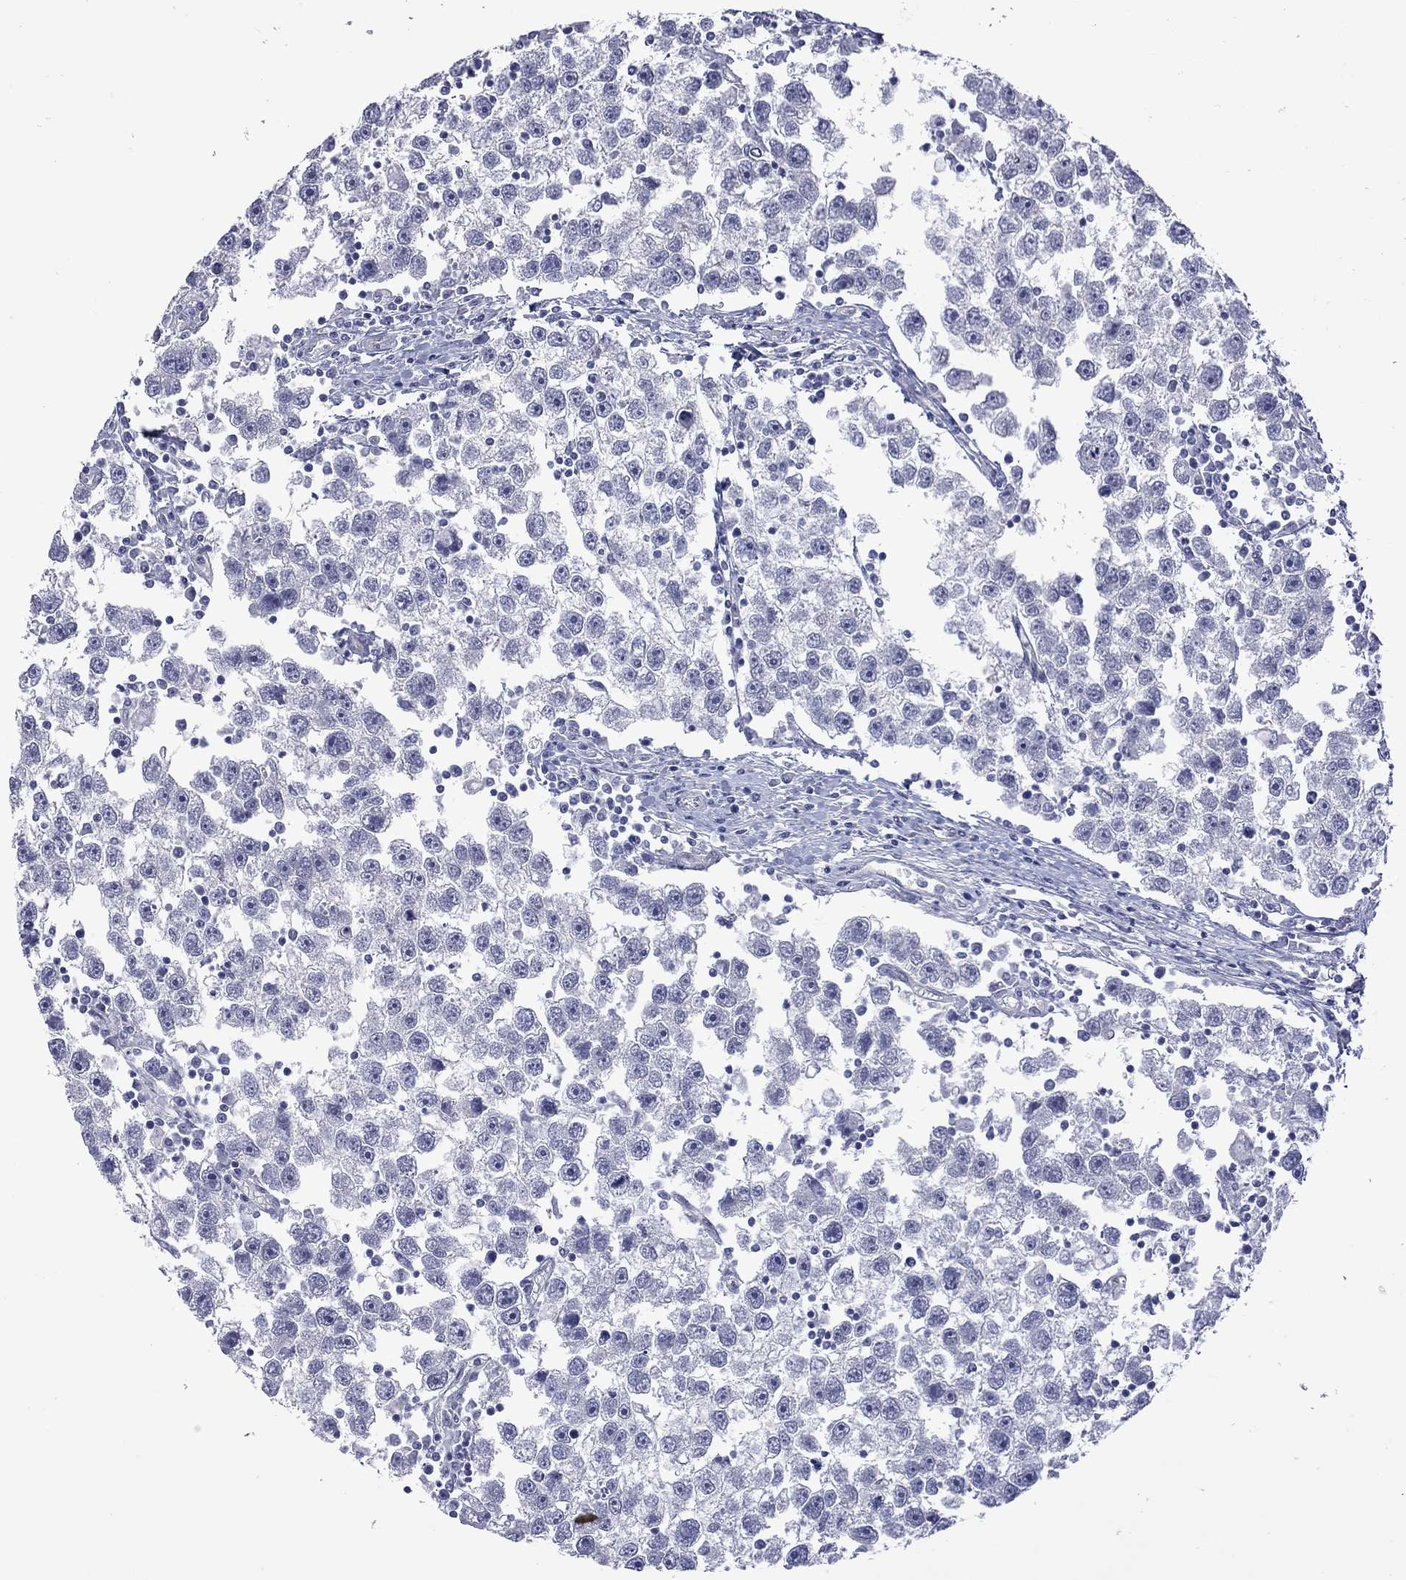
{"staining": {"intensity": "negative", "quantity": "none", "location": "none"}, "tissue": "testis cancer", "cell_type": "Tumor cells", "image_type": "cancer", "snomed": [{"axis": "morphology", "description": "Seminoma, NOS"}, {"axis": "topography", "description": "Testis"}], "caption": "Immunohistochemistry of testis cancer demonstrates no positivity in tumor cells.", "gene": "CTNNBIP1", "patient": {"sex": "male", "age": 30}}